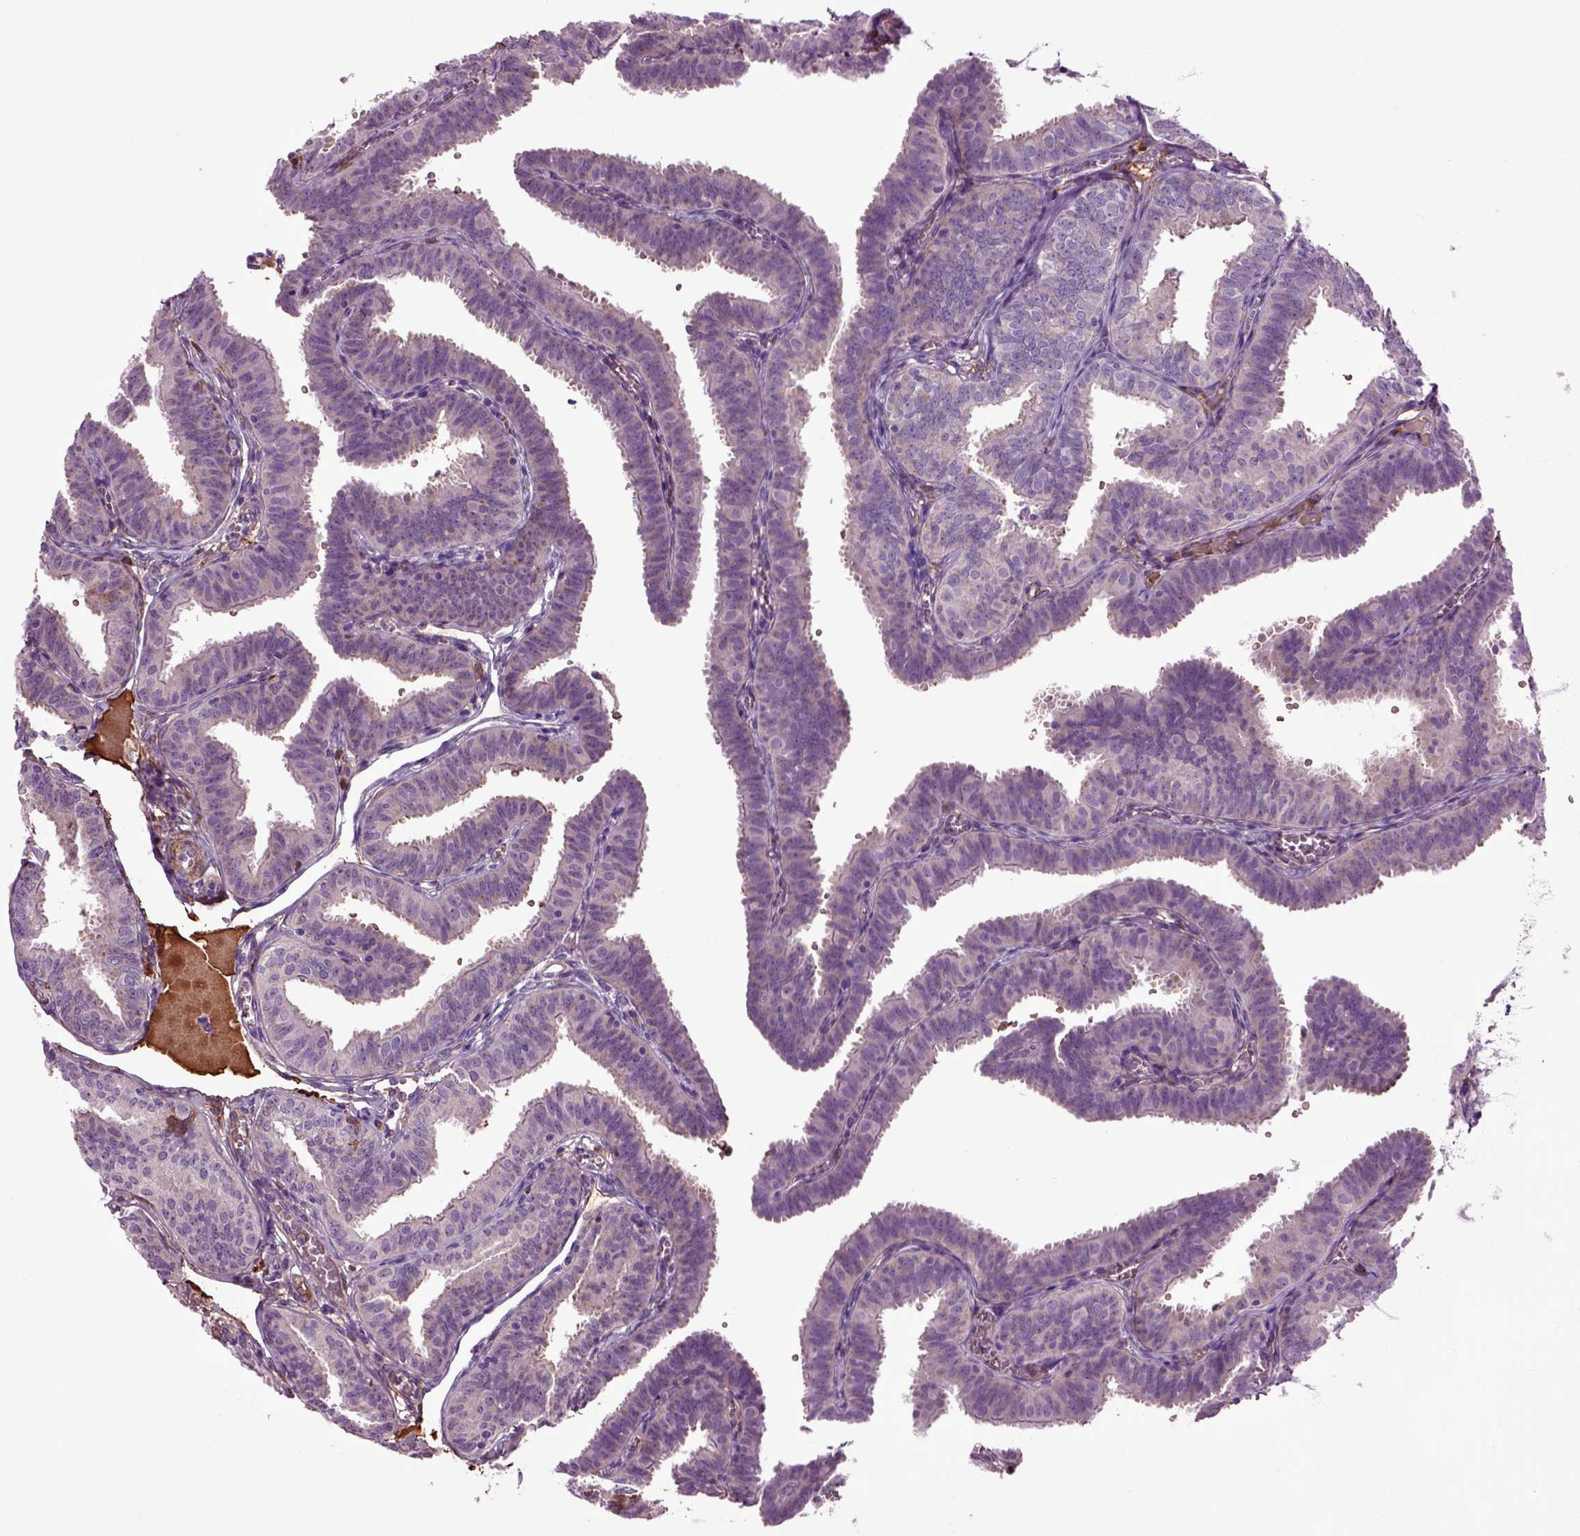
{"staining": {"intensity": "negative", "quantity": "none", "location": "none"}, "tissue": "fallopian tube", "cell_type": "Glandular cells", "image_type": "normal", "snomed": [{"axis": "morphology", "description": "Normal tissue, NOS"}, {"axis": "topography", "description": "Fallopian tube"}], "caption": "High magnification brightfield microscopy of unremarkable fallopian tube stained with DAB (3,3'-diaminobenzidine) (brown) and counterstained with hematoxylin (blue): glandular cells show no significant staining.", "gene": "SPON1", "patient": {"sex": "female", "age": 25}}